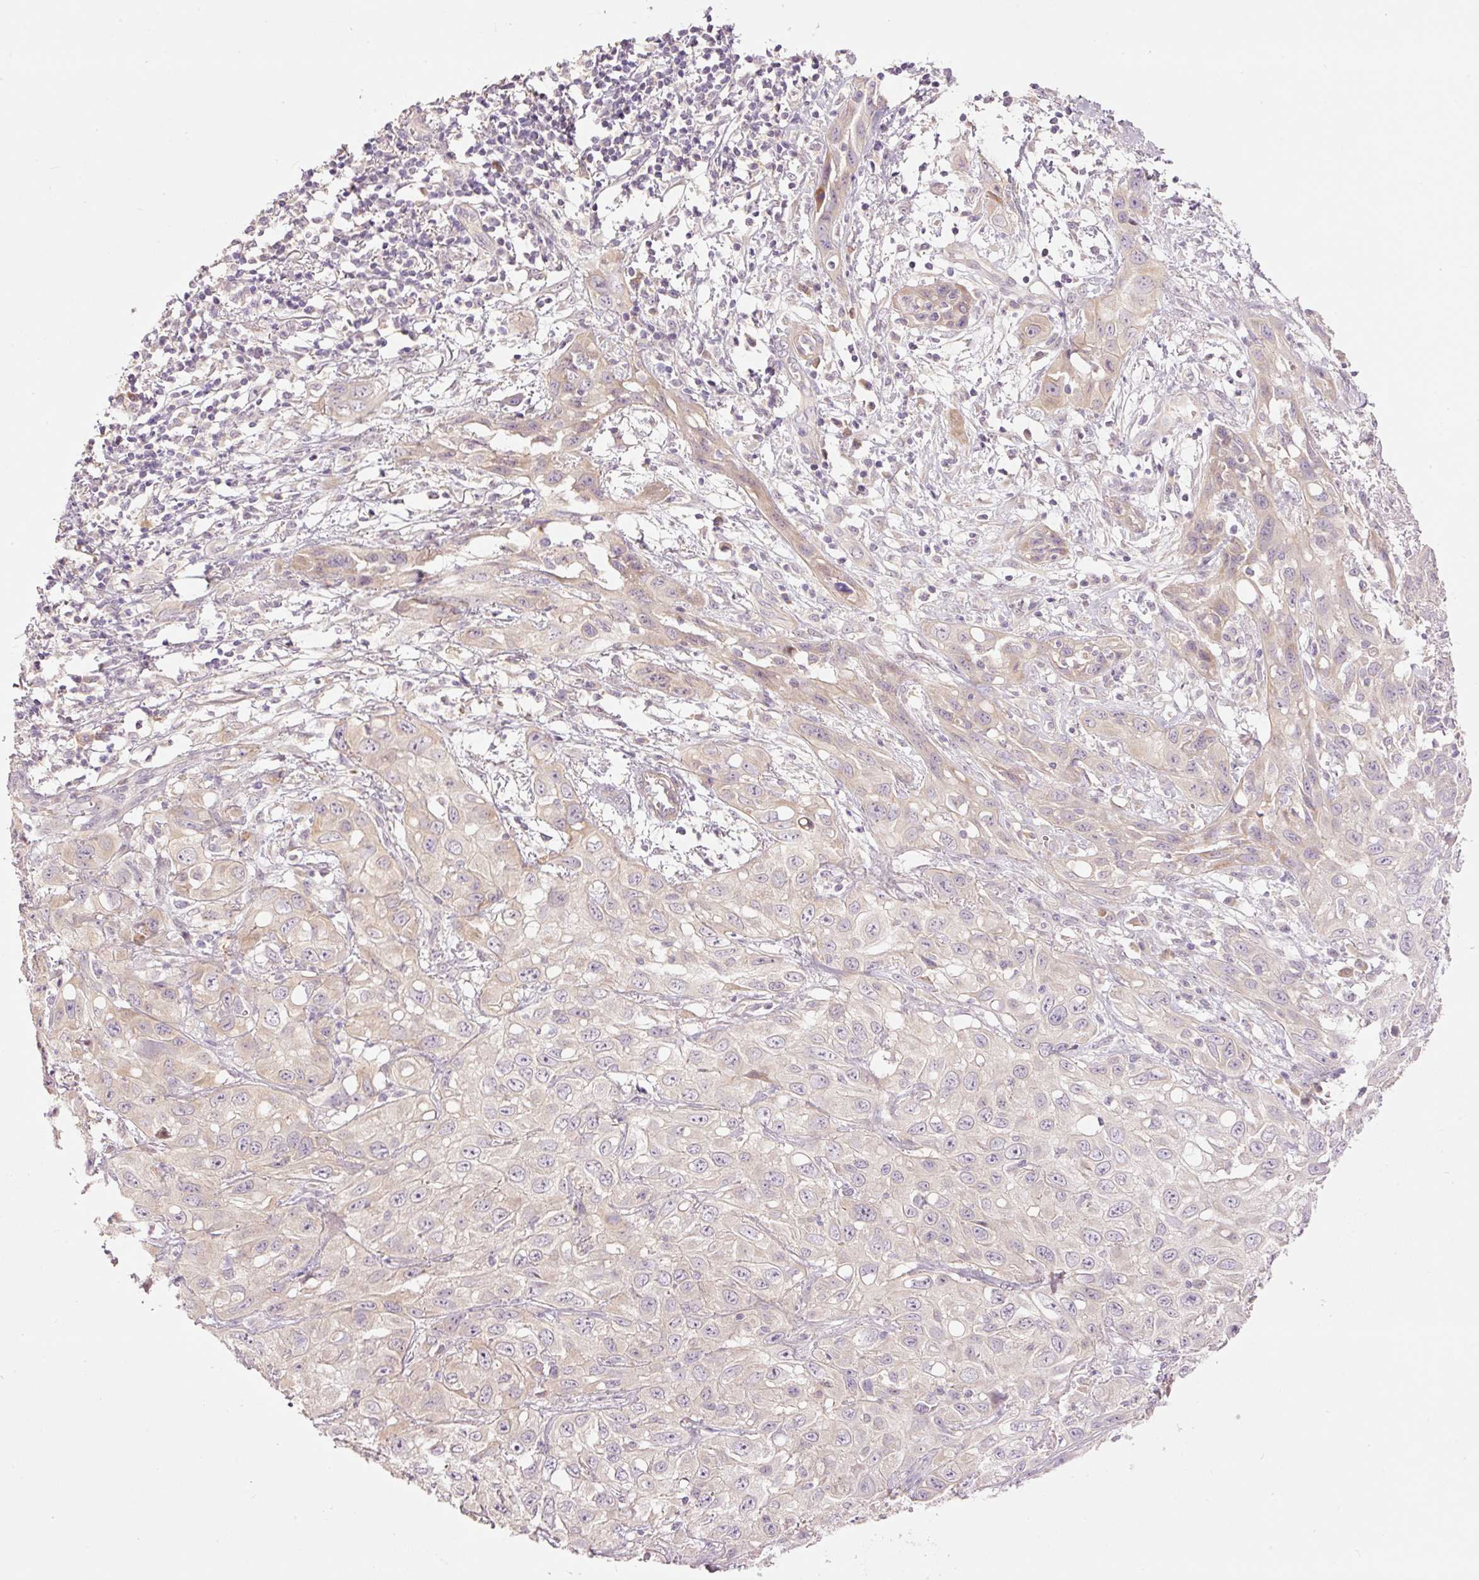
{"staining": {"intensity": "negative", "quantity": "none", "location": "none"}, "tissue": "skin cancer", "cell_type": "Tumor cells", "image_type": "cancer", "snomed": [{"axis": "morphology", "description": "Squamous cell carcinoma, NOS"}, {"axis": "topography", "description": "Skin"}, {"axis": "topography", "description": "Vulva"}], "caption": "High power microscopy micrograph of an immunohistochemistry (IHC) image of skin squamous cell carcinoma, revealing no significant expression in tumor cells.", "gene": "SLC29A3", "patient": {"sex": "female", "age": 71}}